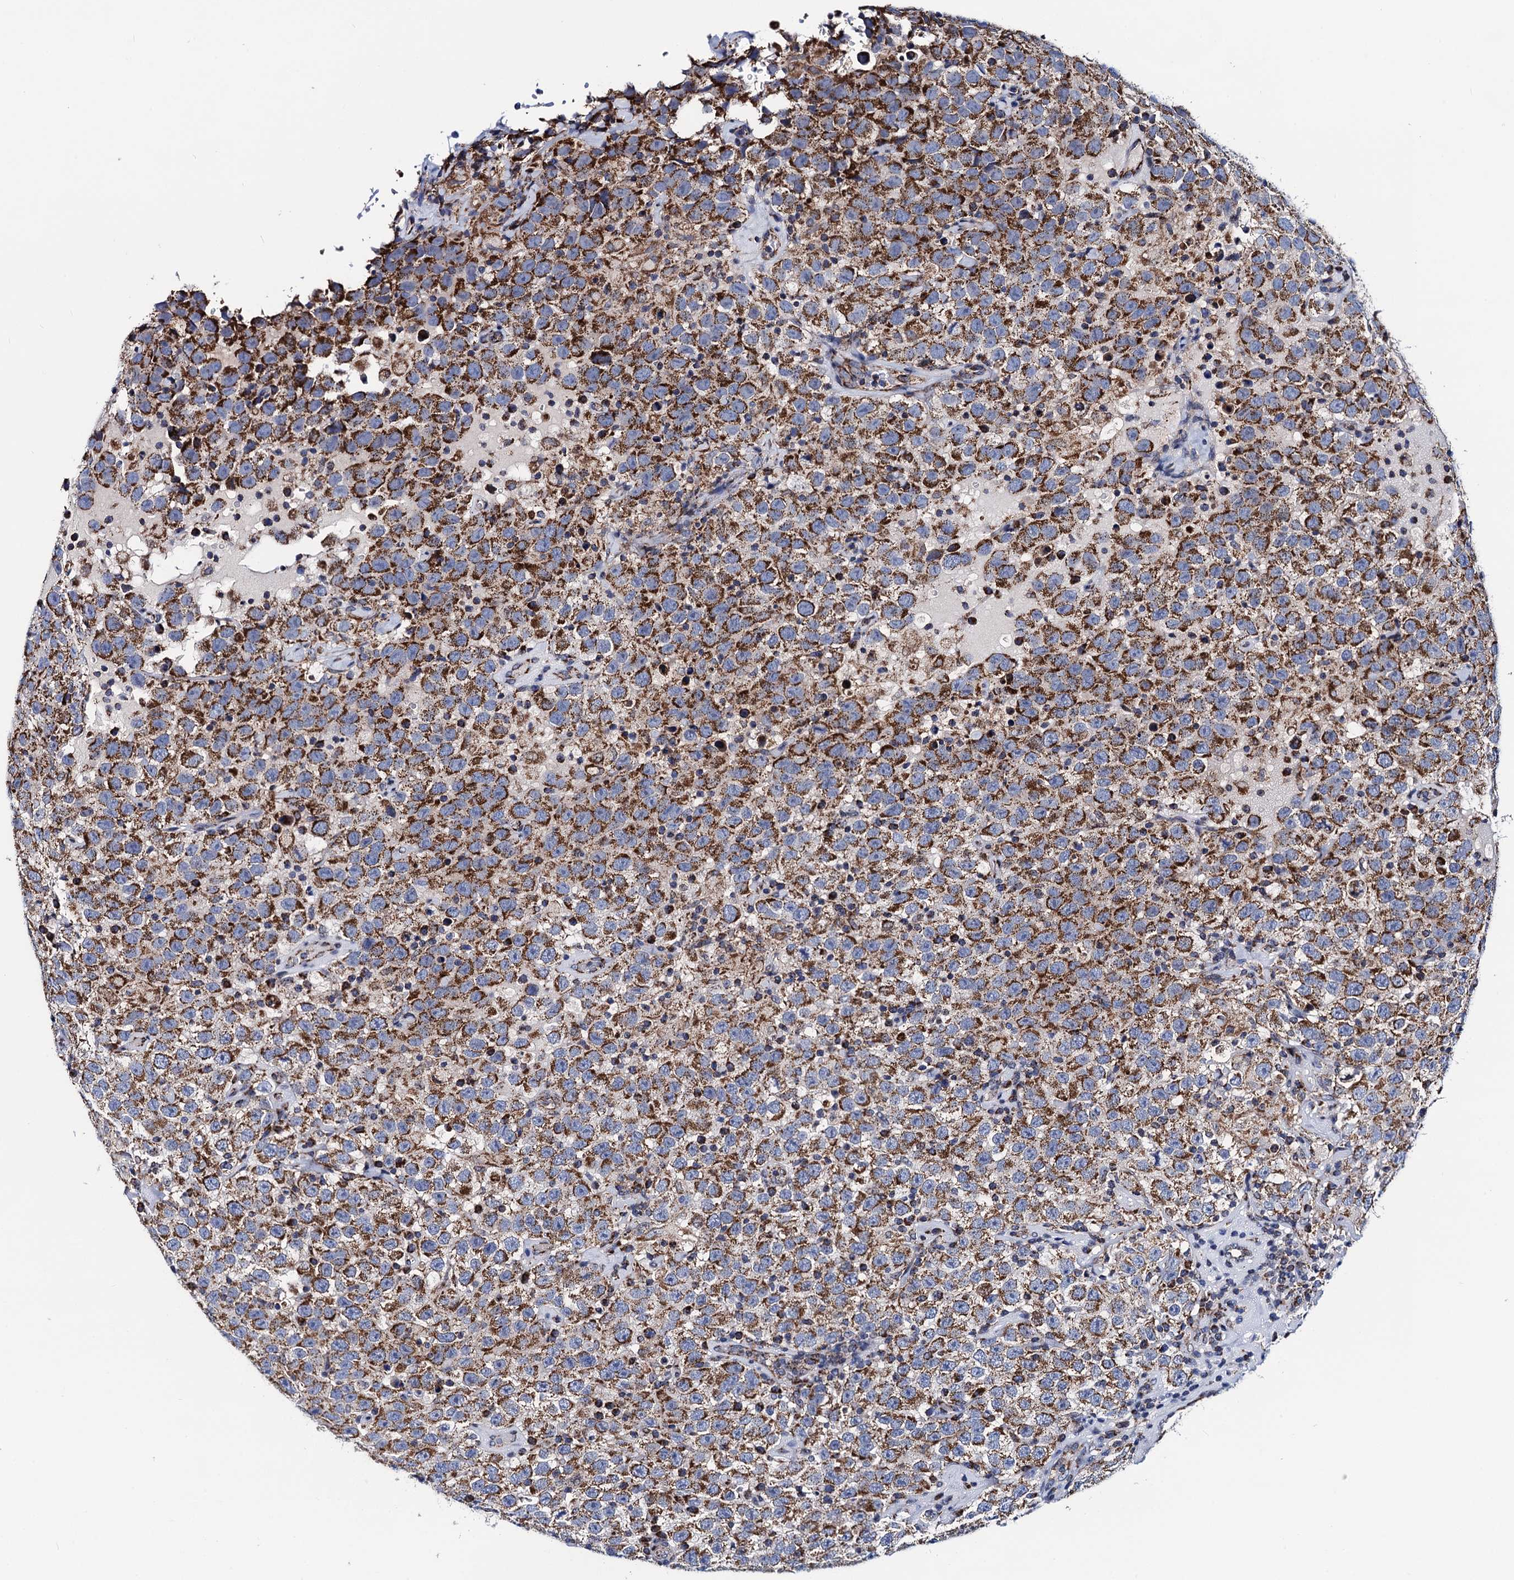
{"staining": {"intensity": "moderate", "quantity": ">75%", "location": "cytoplasmic/membranous"}, "tissue": "testis cancer", "cell_type": "Tumor cells", "image_type": "cancer", "snomed": [{"axis": "morphology", "description": "Seminoma, NOS"}, {"axis": "topography", "description": "Testis"}], "caption": "Immunohistochemical staining of seminoma (testis) shows medium levels of moderate cytoplasmic/membranous protein expression in about >75% of tumor cells.", "gene": "PTCD3", "patient": {"sex": "male", "age": 41}}